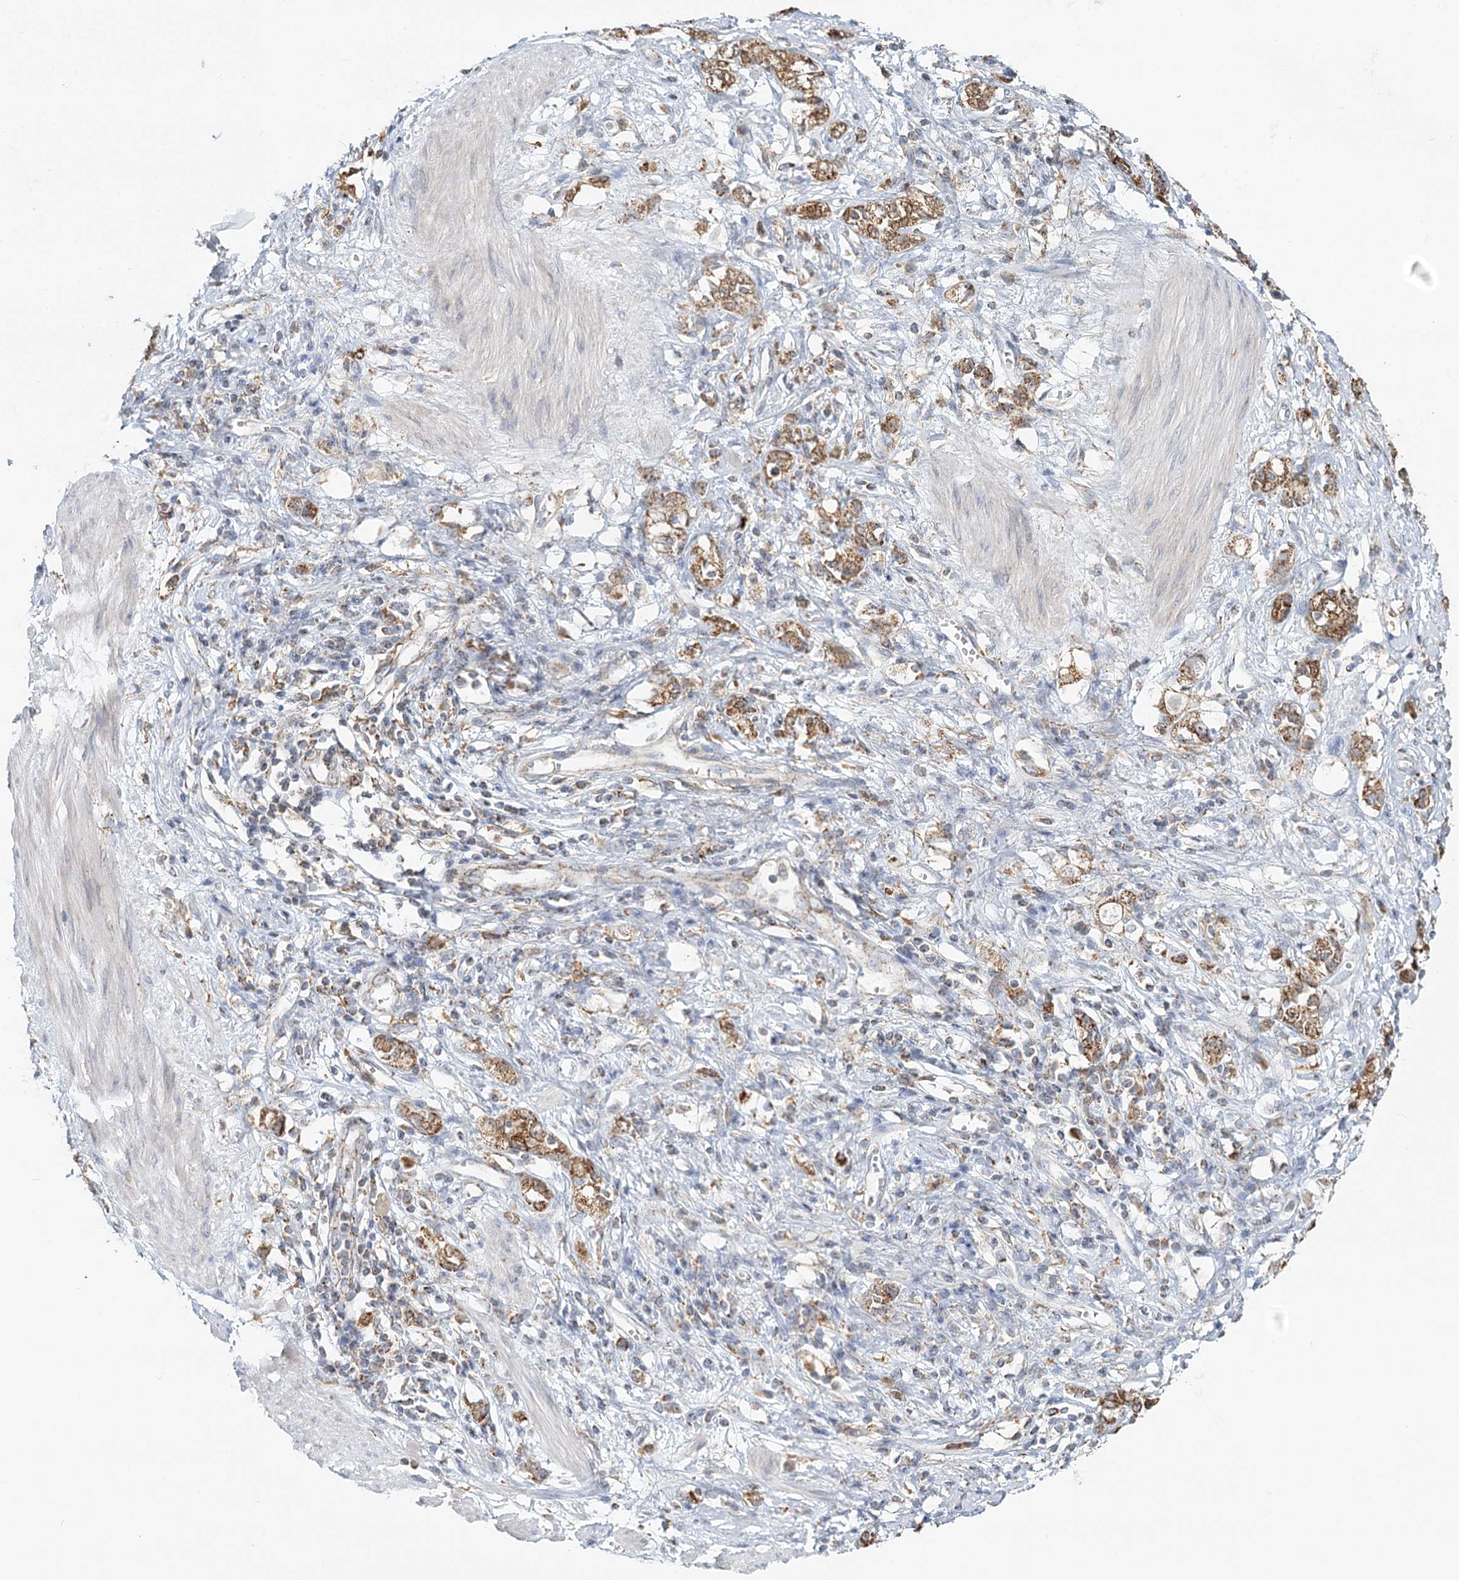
{"staining": {"intensity": "strong", "quantity": ">75%", "location": "cytoplasmic/membranous"}, "tissue": "stomach cancer", "cell_type": "Tumor cells", "image_type": "cancer", "snomed": [{"axis": "morphology", "description": "Adenocarcinoma, NOS"}, {"axis": "topography", "description": "Stomach"}], "caption": "Immunohistochemistry image of neoplastic tissue: human stomach cancer (adenocarcinoma) stained using IHC reveals high levels of strong protein expression localized specifically in the cytoplasmic/membranous of tumor cells, appearing as a cytoplasmic/membranous brown color.", "gene": "TAS1R1", "patient": {"sex": "female", "age": 76}}